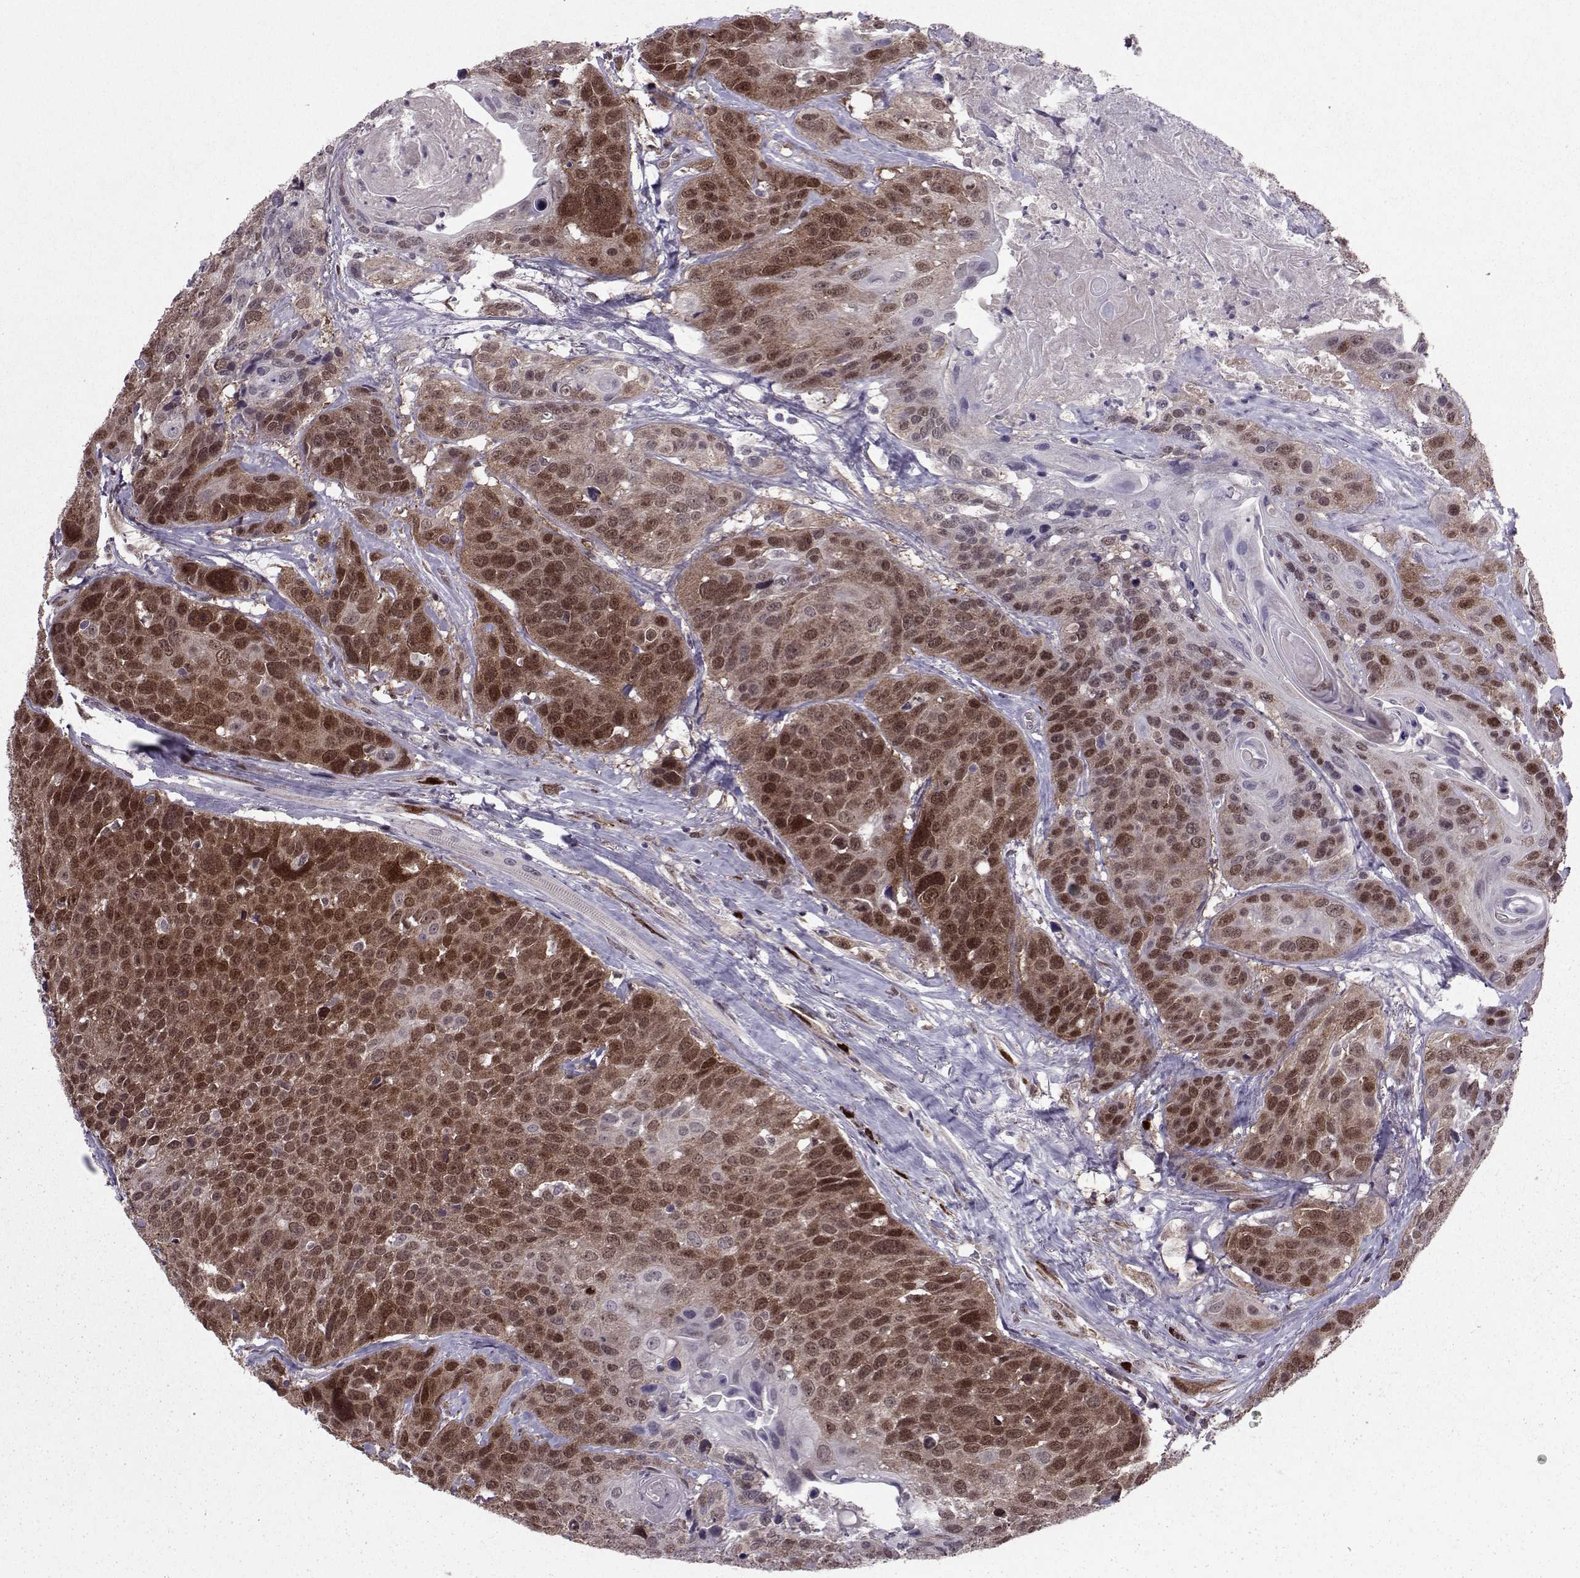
{"staining": {"intensity": "strong", "quantity": ">75%", "location": "cytoplasmic/membranous,nuclear"}, "tissue": "head and neck cancer", "cell_type": "Tumor cells", "image_type": "cancer", "snomed": [{"axis": "morphology", "description": "Squamous cell carcinoma, NOS"}, {"axis": "topography", "description": "Oral tissue"}, {"axis": "topography", "description": "Head-Neck"}], "caption": "There is high levels of strong cytoplasmic/membranous and nuclear positivity in tumor cells of head and neck cancer (squamous cell carcinoma), as demonstrated by immunohistochemical staining (brown color).", "gene": "CDK4", "patient": {"sex": "male", "age": 56}}